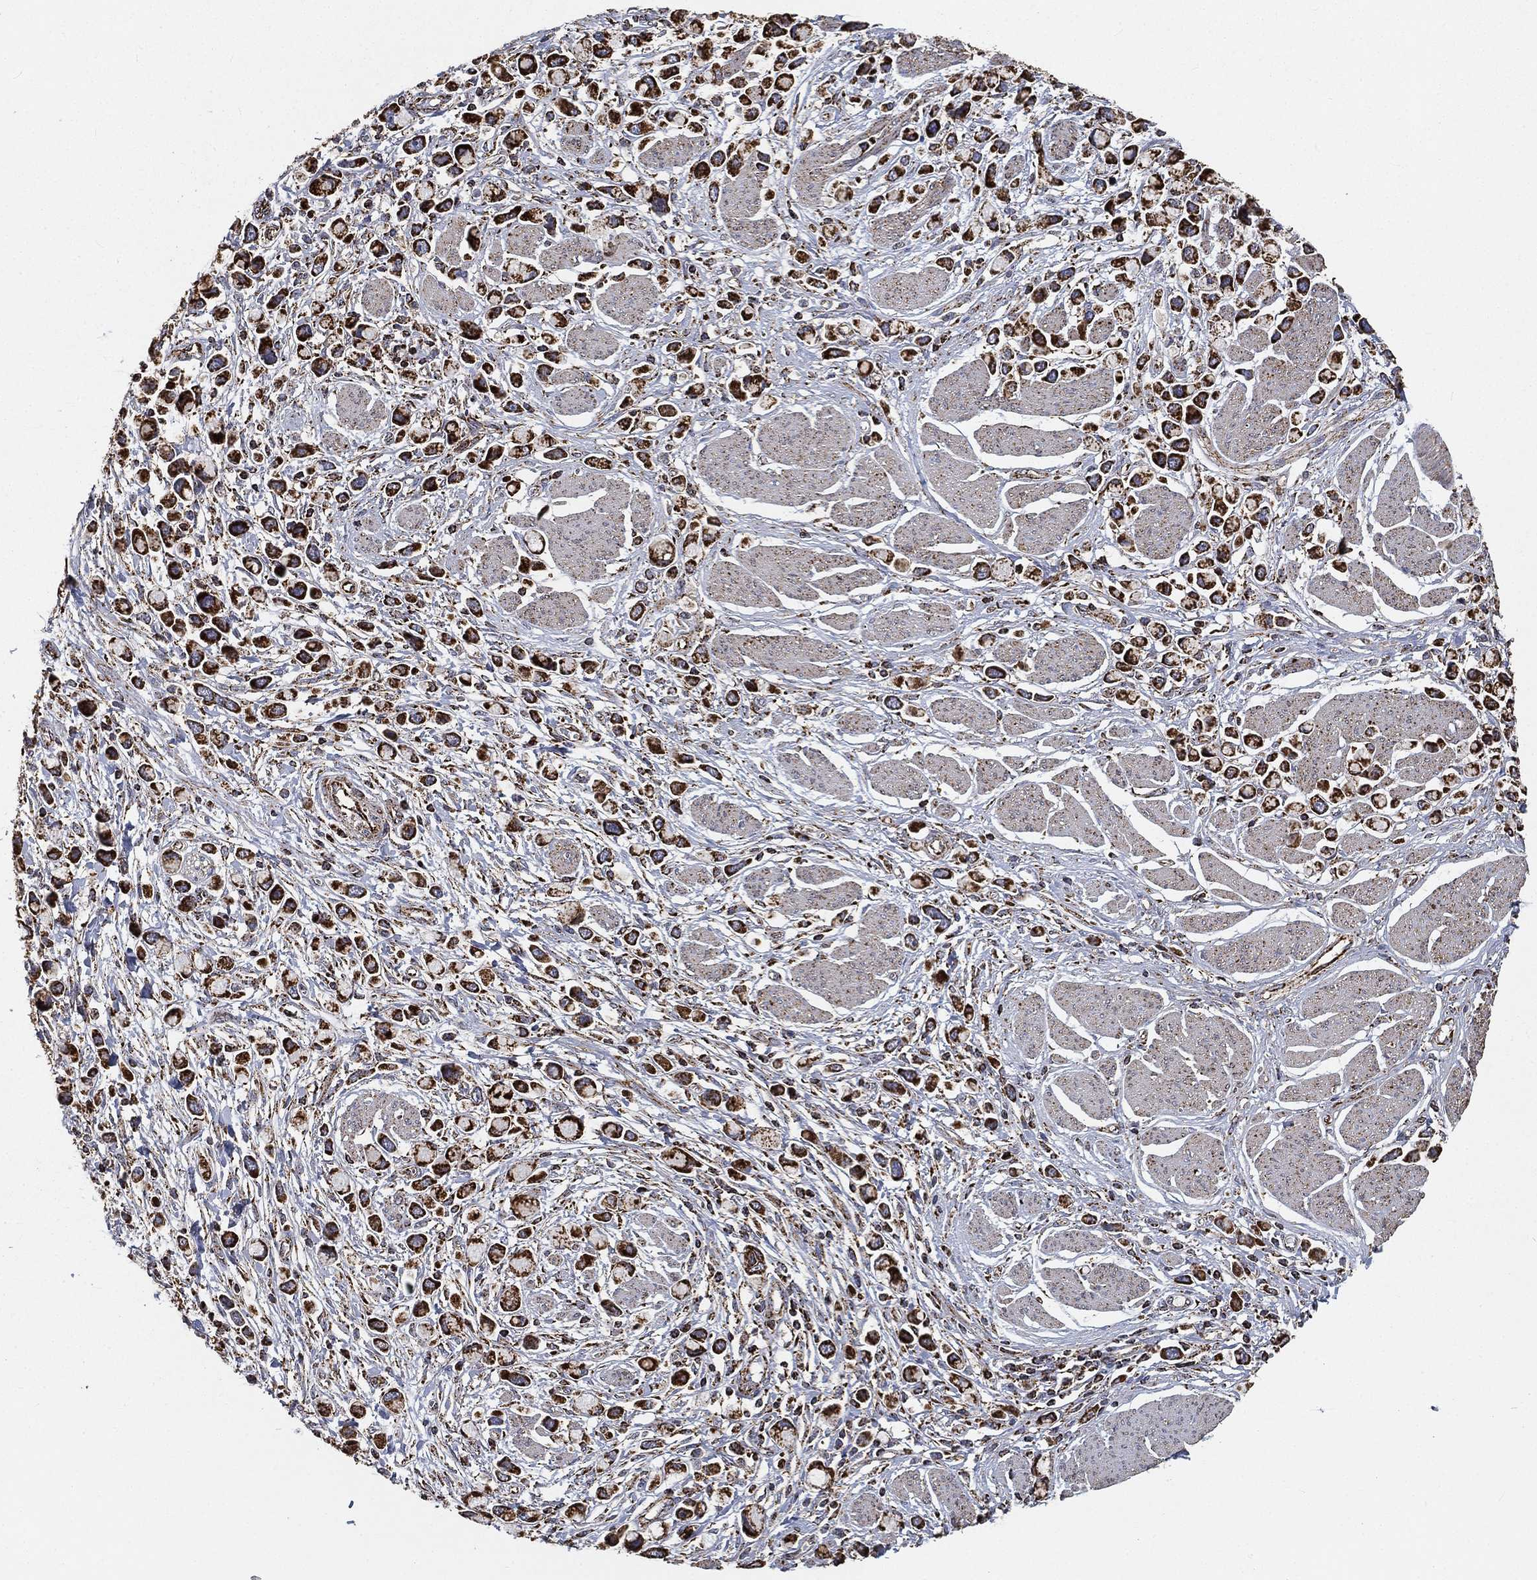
{"staining": {"intensity": "strong", "quantity": ">75%", "location": "cytoplasmic/membranous"}, "tissue": "stomach cancer", "cell_type": "Tumor cells", "image_type": "cancer", "snomed": [{"axis": "morphology", "description": "Adenocarcinoma, NOS"}, {"axis": "topography", "description": "Stomach"}], "caption": "Adenocarcinoma (stomach) stained for a protein (brown) reveals strong cytoplasmic/membranous positive positivity in approximately >75% of tumor cells.", "gene": "SLC38A7", "patient": {"sex": "female", "age": 81}}